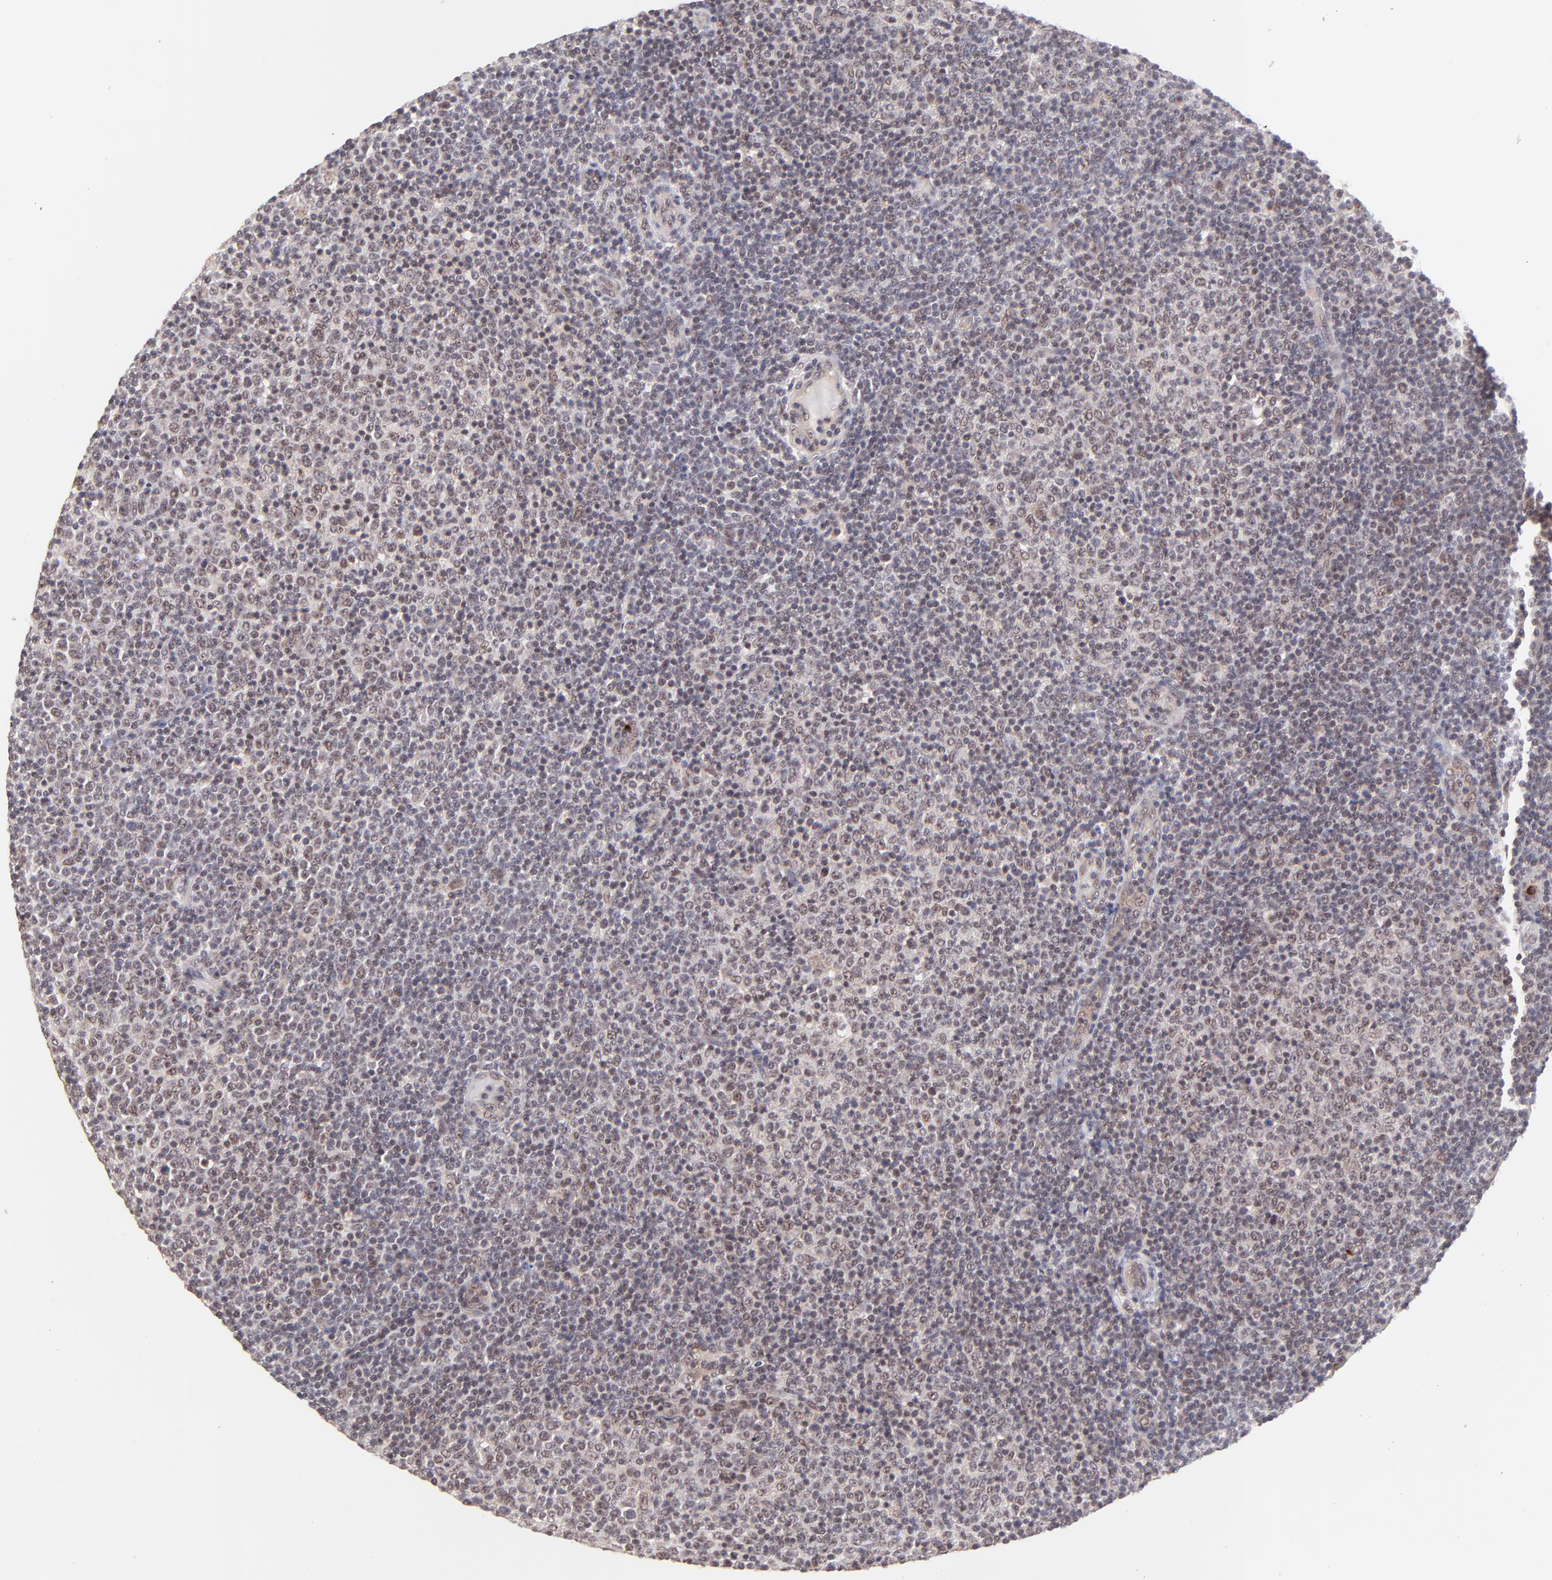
{"staining": {"intensity": "weak", "quantity": "<25%", "location": "nuclear"}, "tissue": "lymphoma", "cell_type": "Tumor cells", "image_type": "cancer", "snomed": [{"axis": "morphology", "description": "Malignant lymphoma, non-Hodgkin's type, Low grade"}, {"axis": "topography", "description": "Lymph node"}], "caption": "Tumor cells are negative for protein expression in human low-grade malignant lymphoma, non-Hodgkin's type.", "gene": "MED12", "patient": {"sex": "male", "age": 70}}